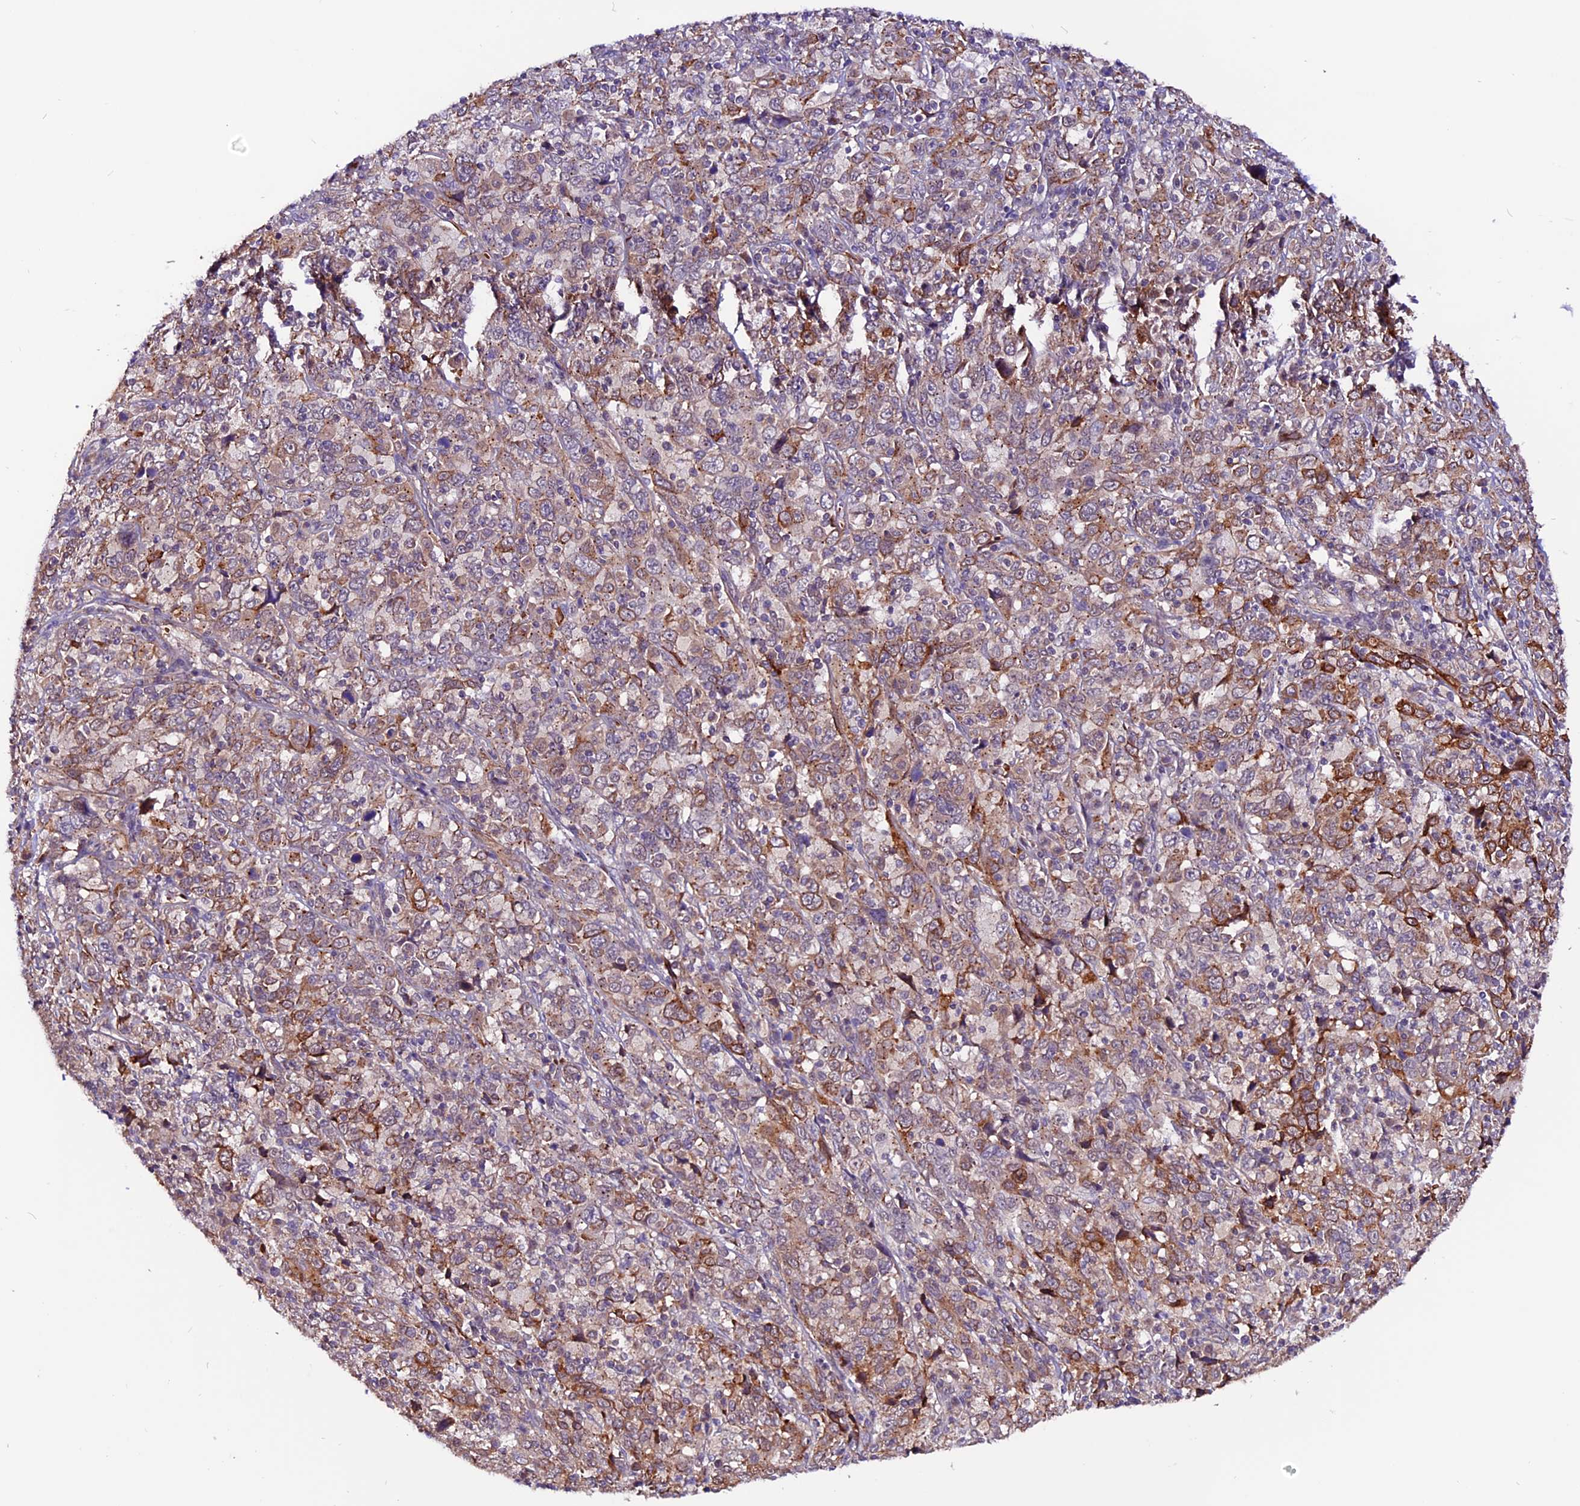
{"staining": {"intensity": "moderate", "quantity": ">75%", "location": "cytoplasmic/membranous"}, "tissue": "cervical cancer", "cell_type": "Tumor cells", "image_type": "cancer", "snomed": [{"axis": "morphology", "description": "Squamous cell carcinoma, NOS"}, {"axis": "topography", "description": "Cervix"}], "caption": "This is a histology image of IHC staining of cervical cancer, which shows moderate positivity in the cytoplasmic/membranous of tumor cells.", "gene": "RINL", "patient": {"sex": "female", "age": 46}}